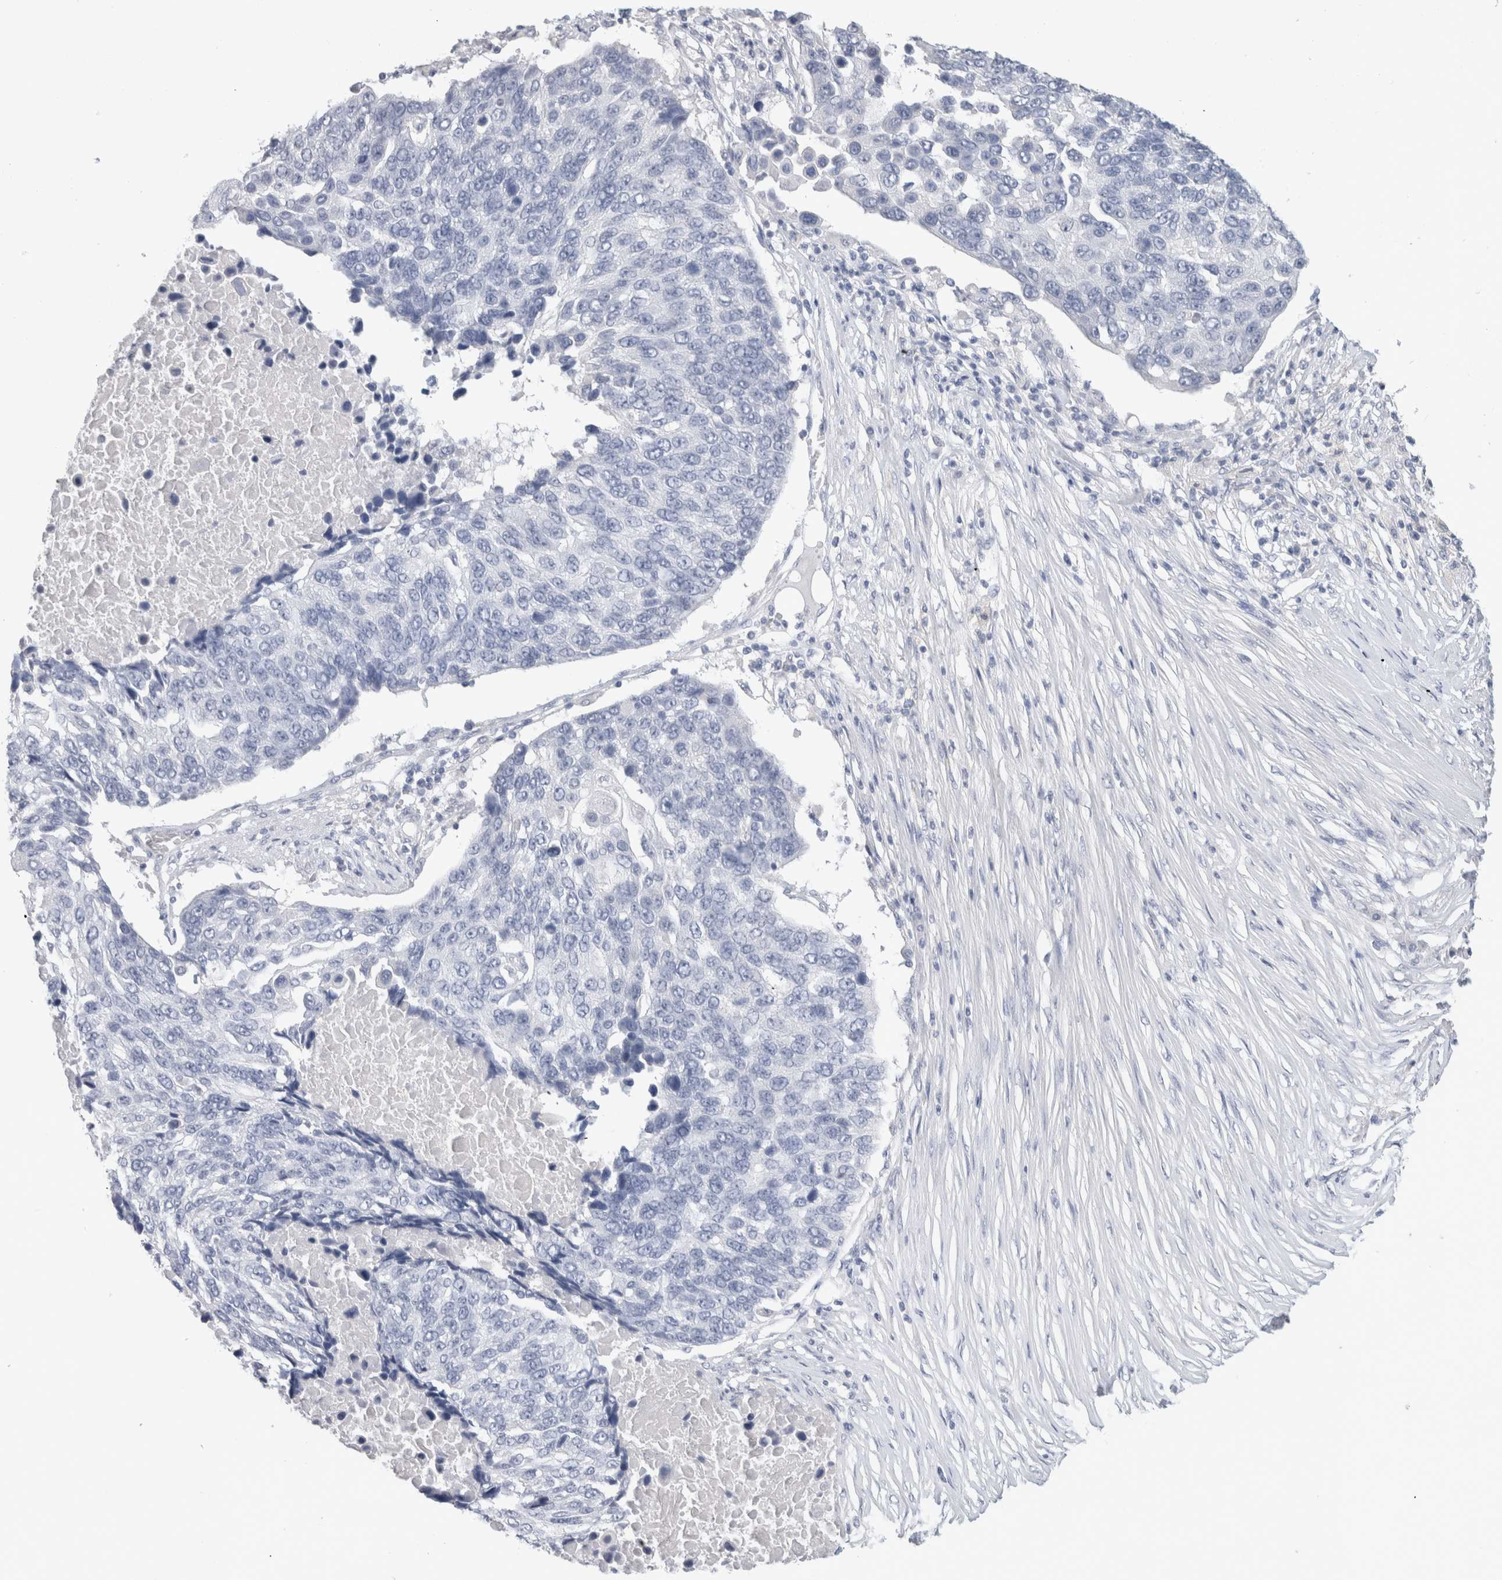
{"staining": {"intensity": "negative", "quantity": "none", "location": "none"}, "tissue": "lung cancer", "cell_type": "Tumor cells", "image_type": "cancer", "snomed": [{"axis": "morphology", "description": "Squamous cell carcinoma, NOS"}, {"axis": "topography", "description": "Lung"}], "caption": "Immunohistochemistry (IHC) micrograph of neoplastic tissue: lung cancer stained with DAB (3,3'-diaminobenzidine) displays no significant protein positivity in tumor cells. (Brightfield microscopy of DAB immunohistochemistry at high magnification).", "gene": "BCAN", "patient": {"sex": "male", "age": 66}}